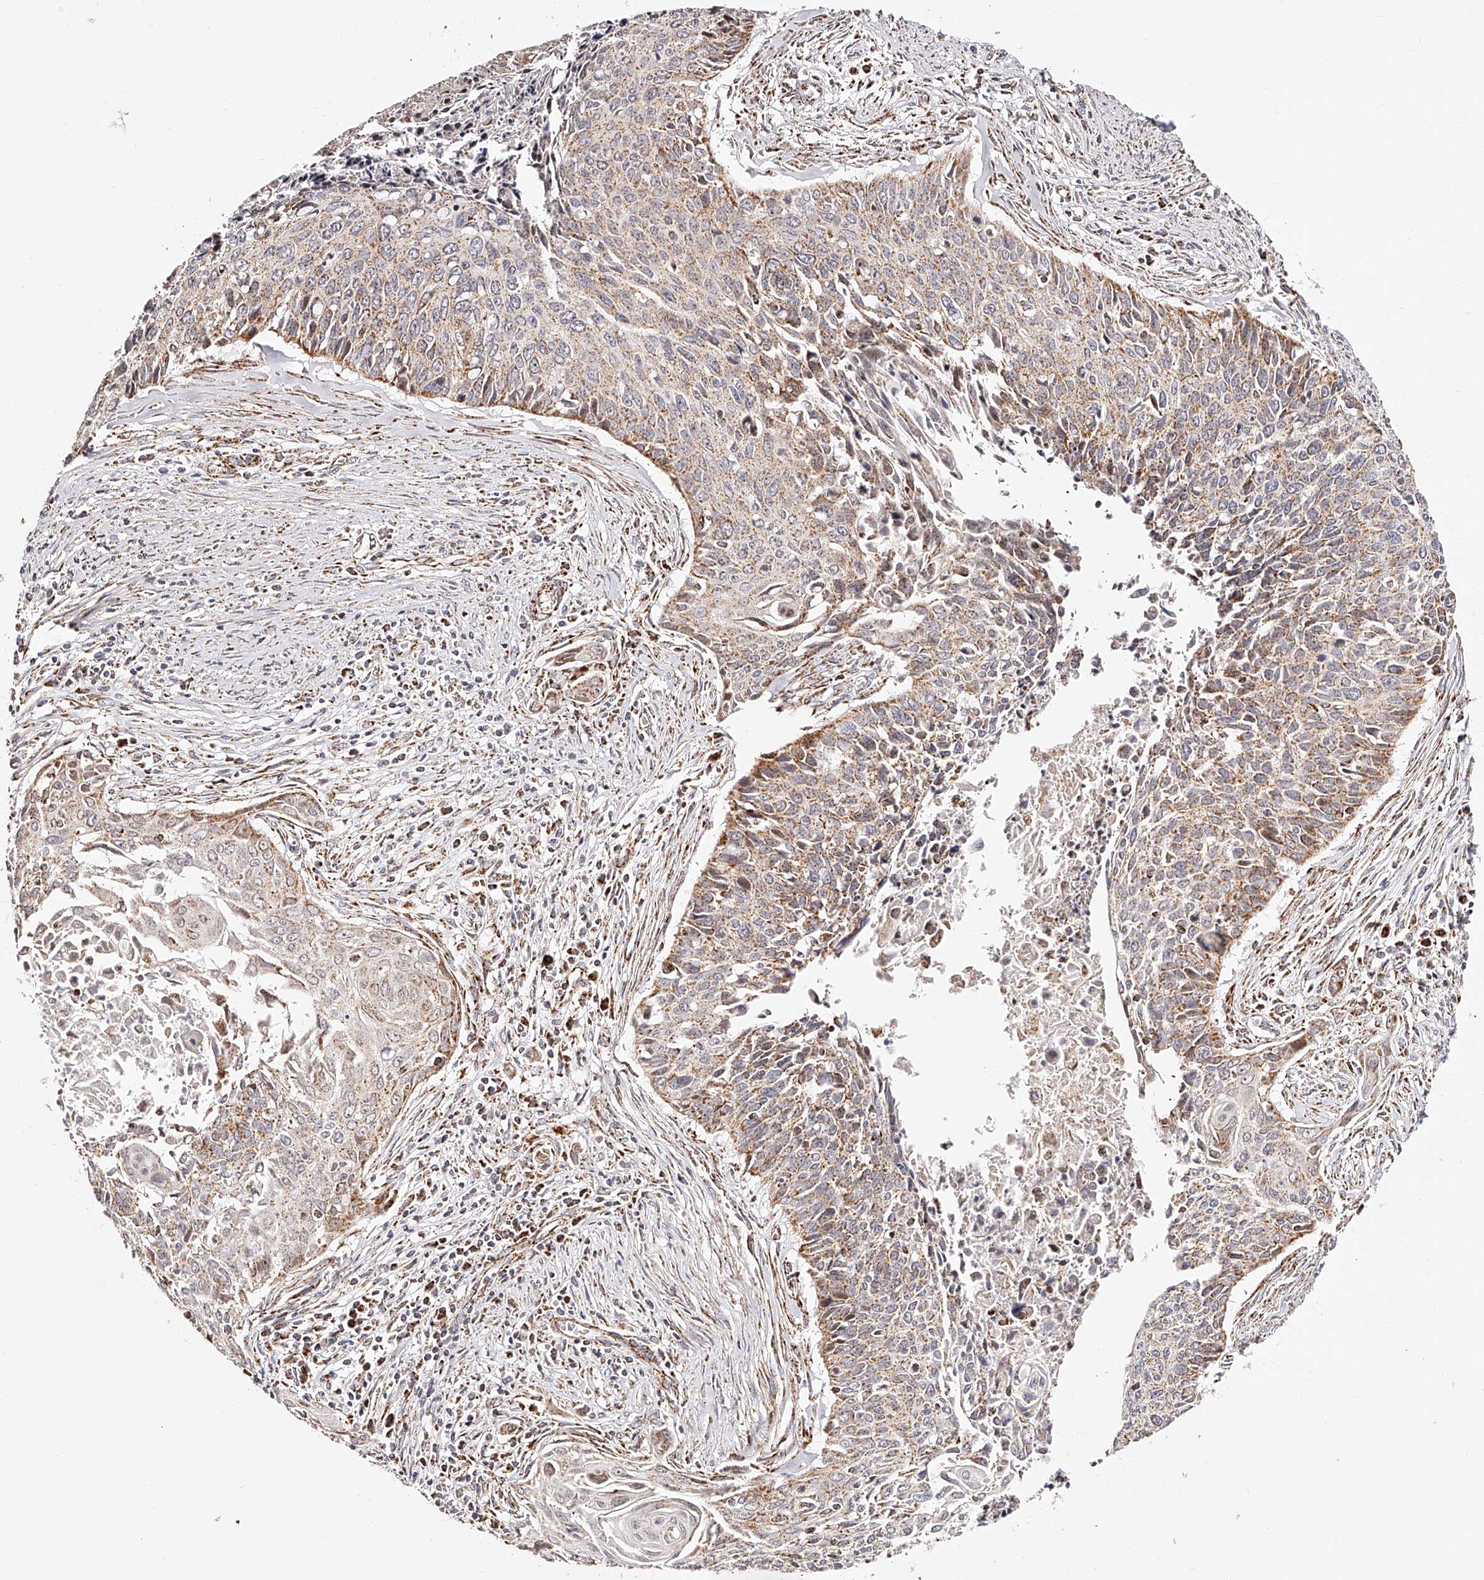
{"staining": {"intensity": "moderate", "quantity": "25%-75%", "location": "cytoplasmic/membranous"}, "tissue": "cervical cancer", "cell_type": "Tumor cells", "image_type": "cancer", "snomed": [{"axis": "morphology", "description": "Squamous cell carcinoma, NOS"}, {"axis": "topography", "description": "Cervix"}], "caption": "Protein analysis of cervical cancer tissue demonstrates moderate cytoplasmic/membranous positivity in approximately 25%-75% of tumor cells.", "gene": "NDUFV3", "patient": {"sex": "female", "age": 55}}